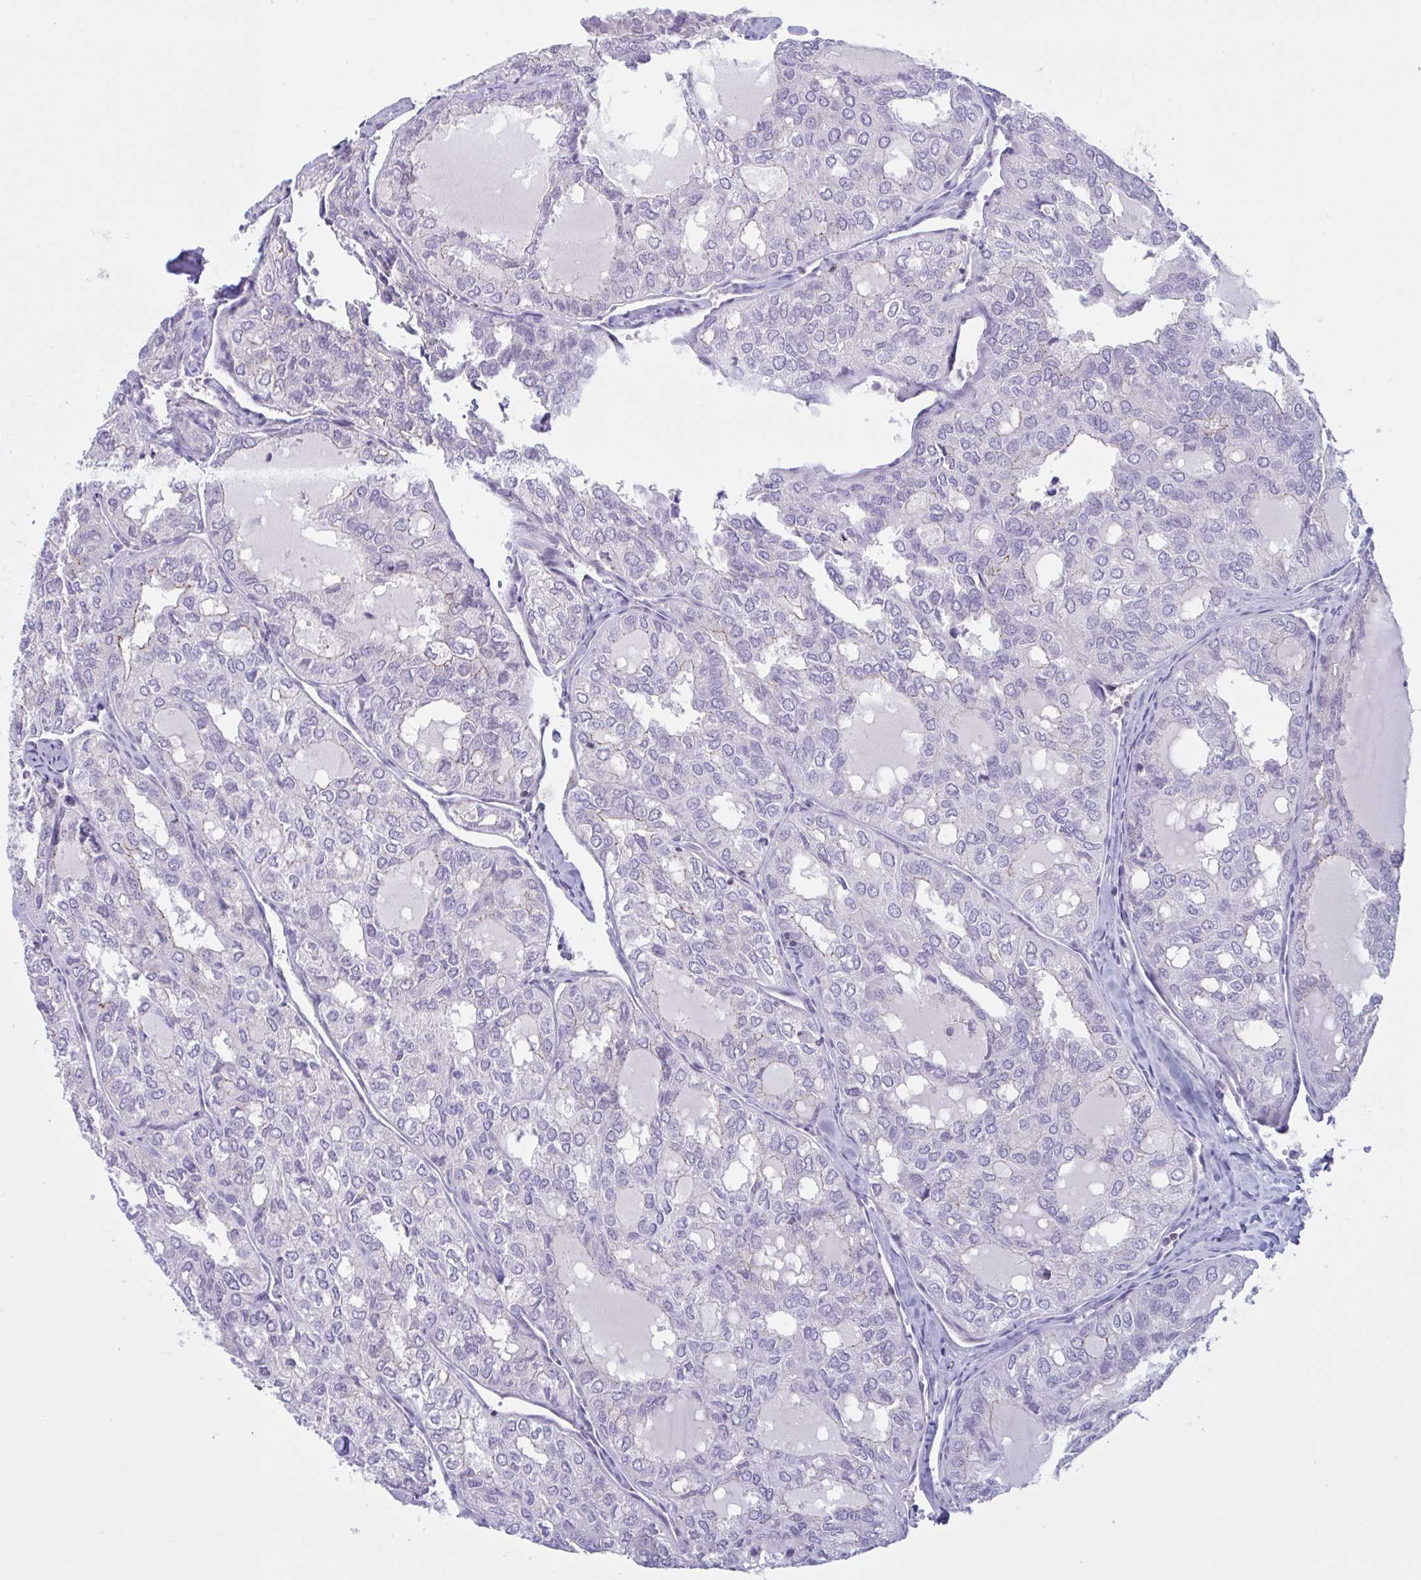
{"staining": {"intensity": "negative", "quantity": "none", "location": "none"}, "tissue": "thyroid cancer", "cell_type": "Tumor cells", "image_type": "cancer", "snomed": [{"axis": "morphology", "description": "Follicular adenoma carcinoma, NOS"}, {"axis": "topography", "description": "Thyroid gland"}], "caption": "The IHC image has no significant staining in tumor cells of follicular adenoma carcinoma (thyroid) tissue.", "gene": "SNX11", "patient": {"sex": "male", "age": 75}}